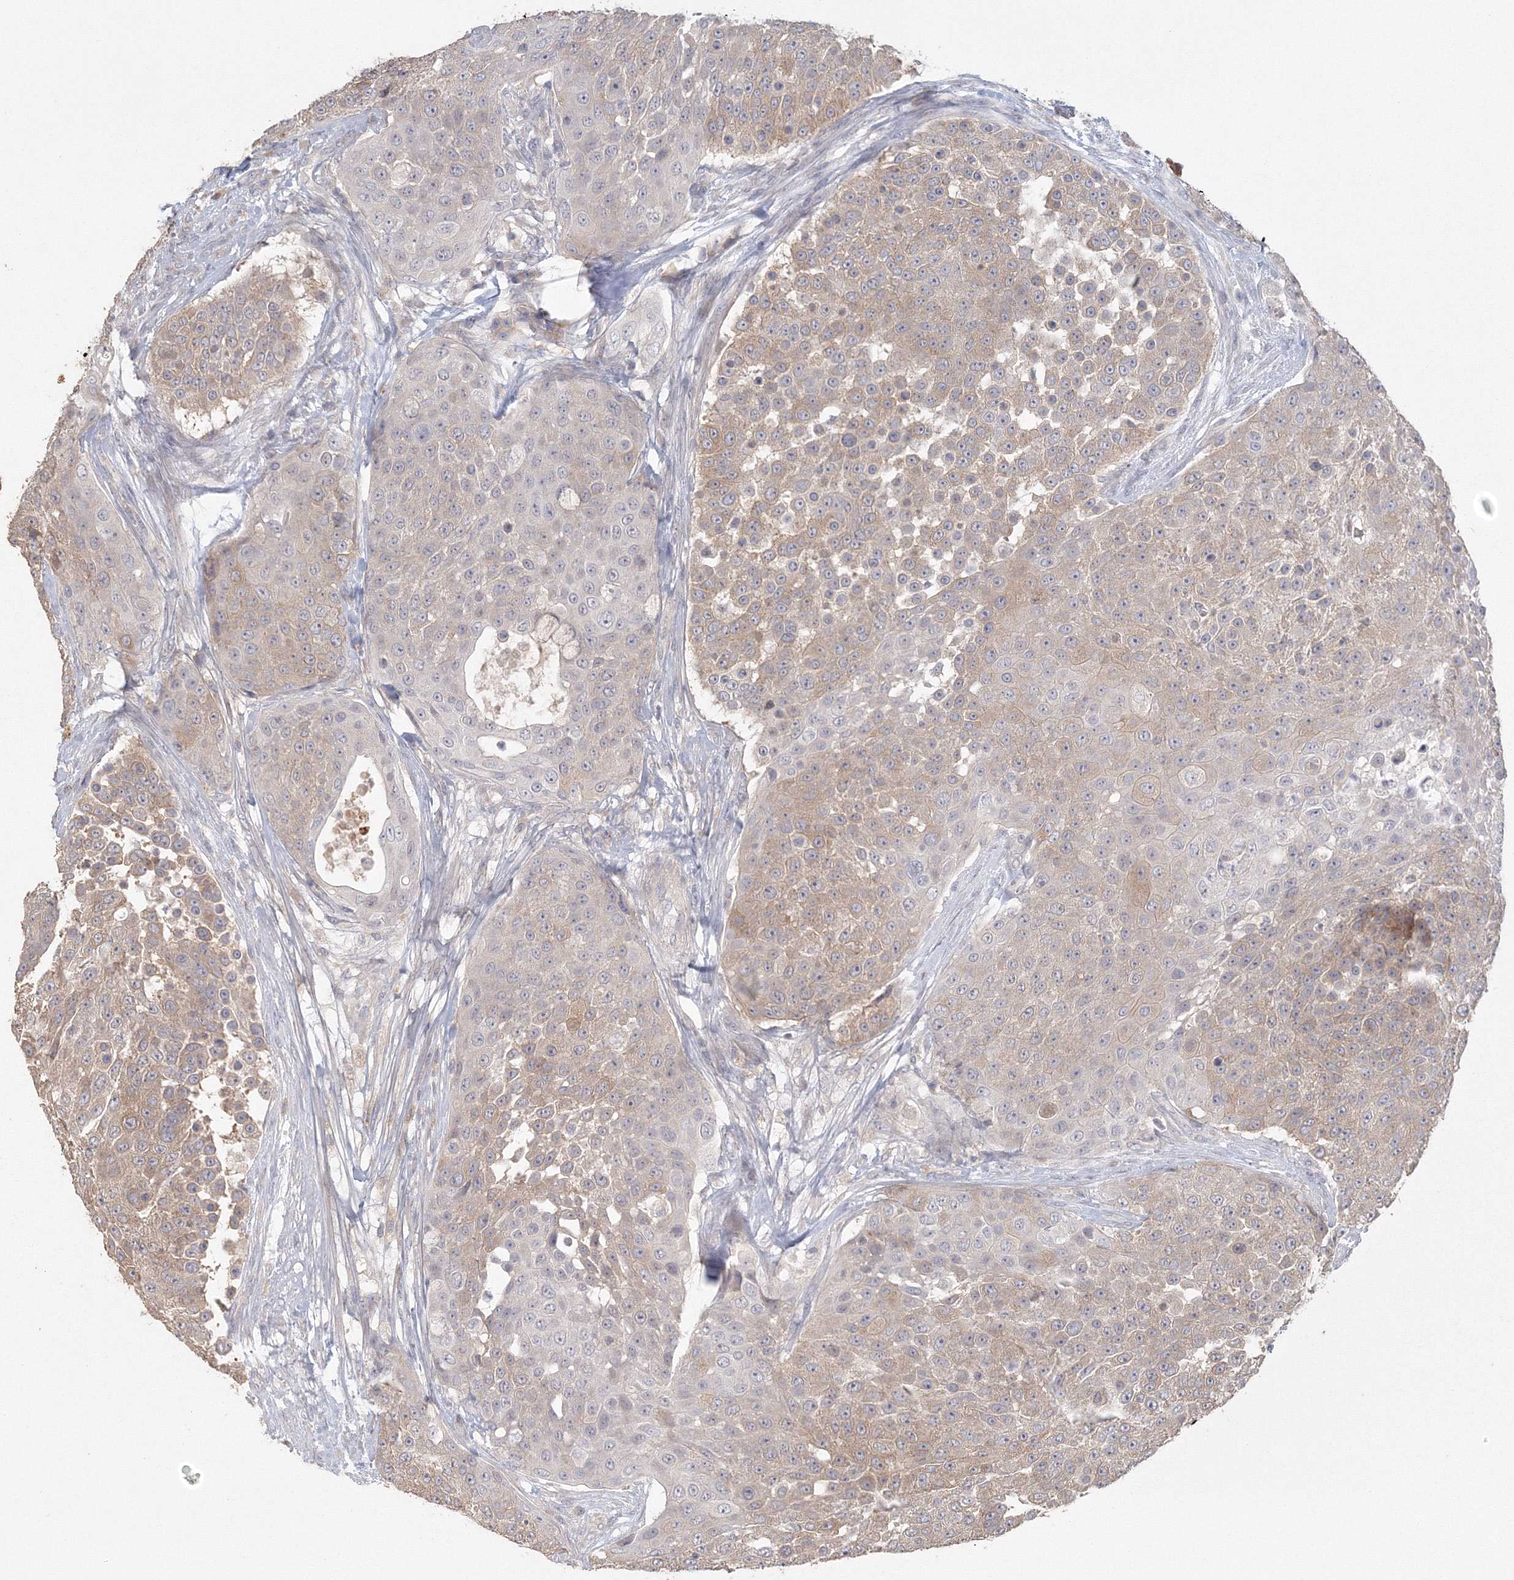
{"staining": {"intensity": "weak", "quantity": "25%-75%", "location": "cytoplasmic/membranous"}, "tissue": "urothelial cancer", "cell_type": "Tumor cells", "image_type": "cancer", "snomed": [{"axis": "morphology", "description": "Urothelial carcinoma, High grade"}, {"axis": "topography", "description": "Urinary bladder"}], "caption": "Protein staining of high-grade urothelial carcinoma tissue reveals weak cytoplasmic/membranous expression in about 25%-75% of tumor cells. The staining was performed using DAB (3,3'-diaminobenzidine), with brown indicating positive protein expression. Nuclei are stained blue with hematoxylin.", "gene": "TACC2", "patient": {"sex": "female", "age": 63}}